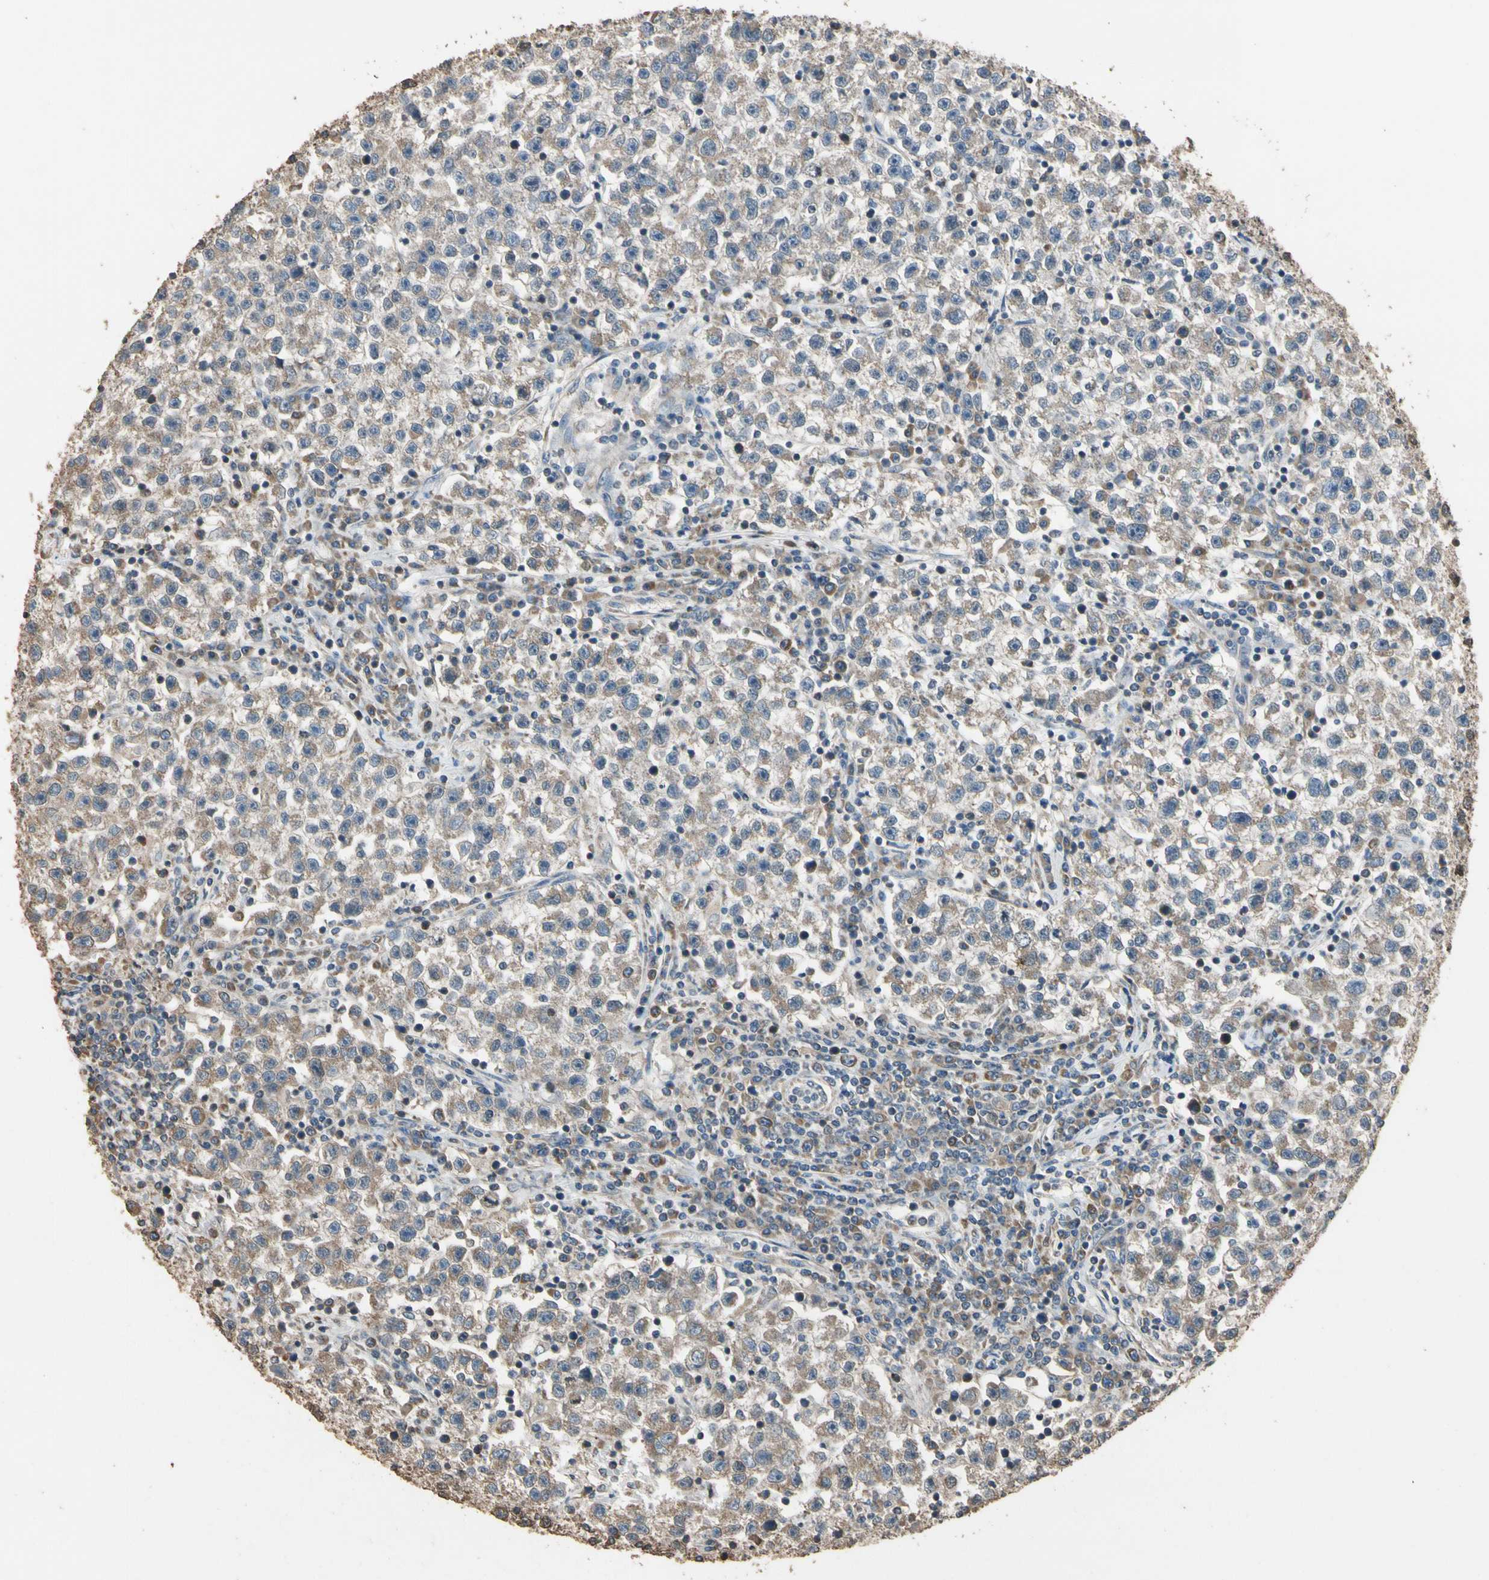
{"staining": {"intensity": "moderate", "quantity": "25%-75%", "location": "cytoplasmic/membranous"}, "tissue": "testis cancer", "cell_type": "Tumor cells", "image_type": "cancer", "snomed": [{"axis": "morphology", "description": "Seminoma, NOS"}, {"axis": "topography", "description": "Testis"}], "caption": "High-magnification brightfield microscopy of testis cancer stained with DAB (brown) and counterstained with hematoxylin (blue). tumor cells exhibit moderate cytoplasmic/membranous positivity is seen in about25%-75% of cells.", "gene": "STX18", "patient": {"sex": "male", "age": 22}}